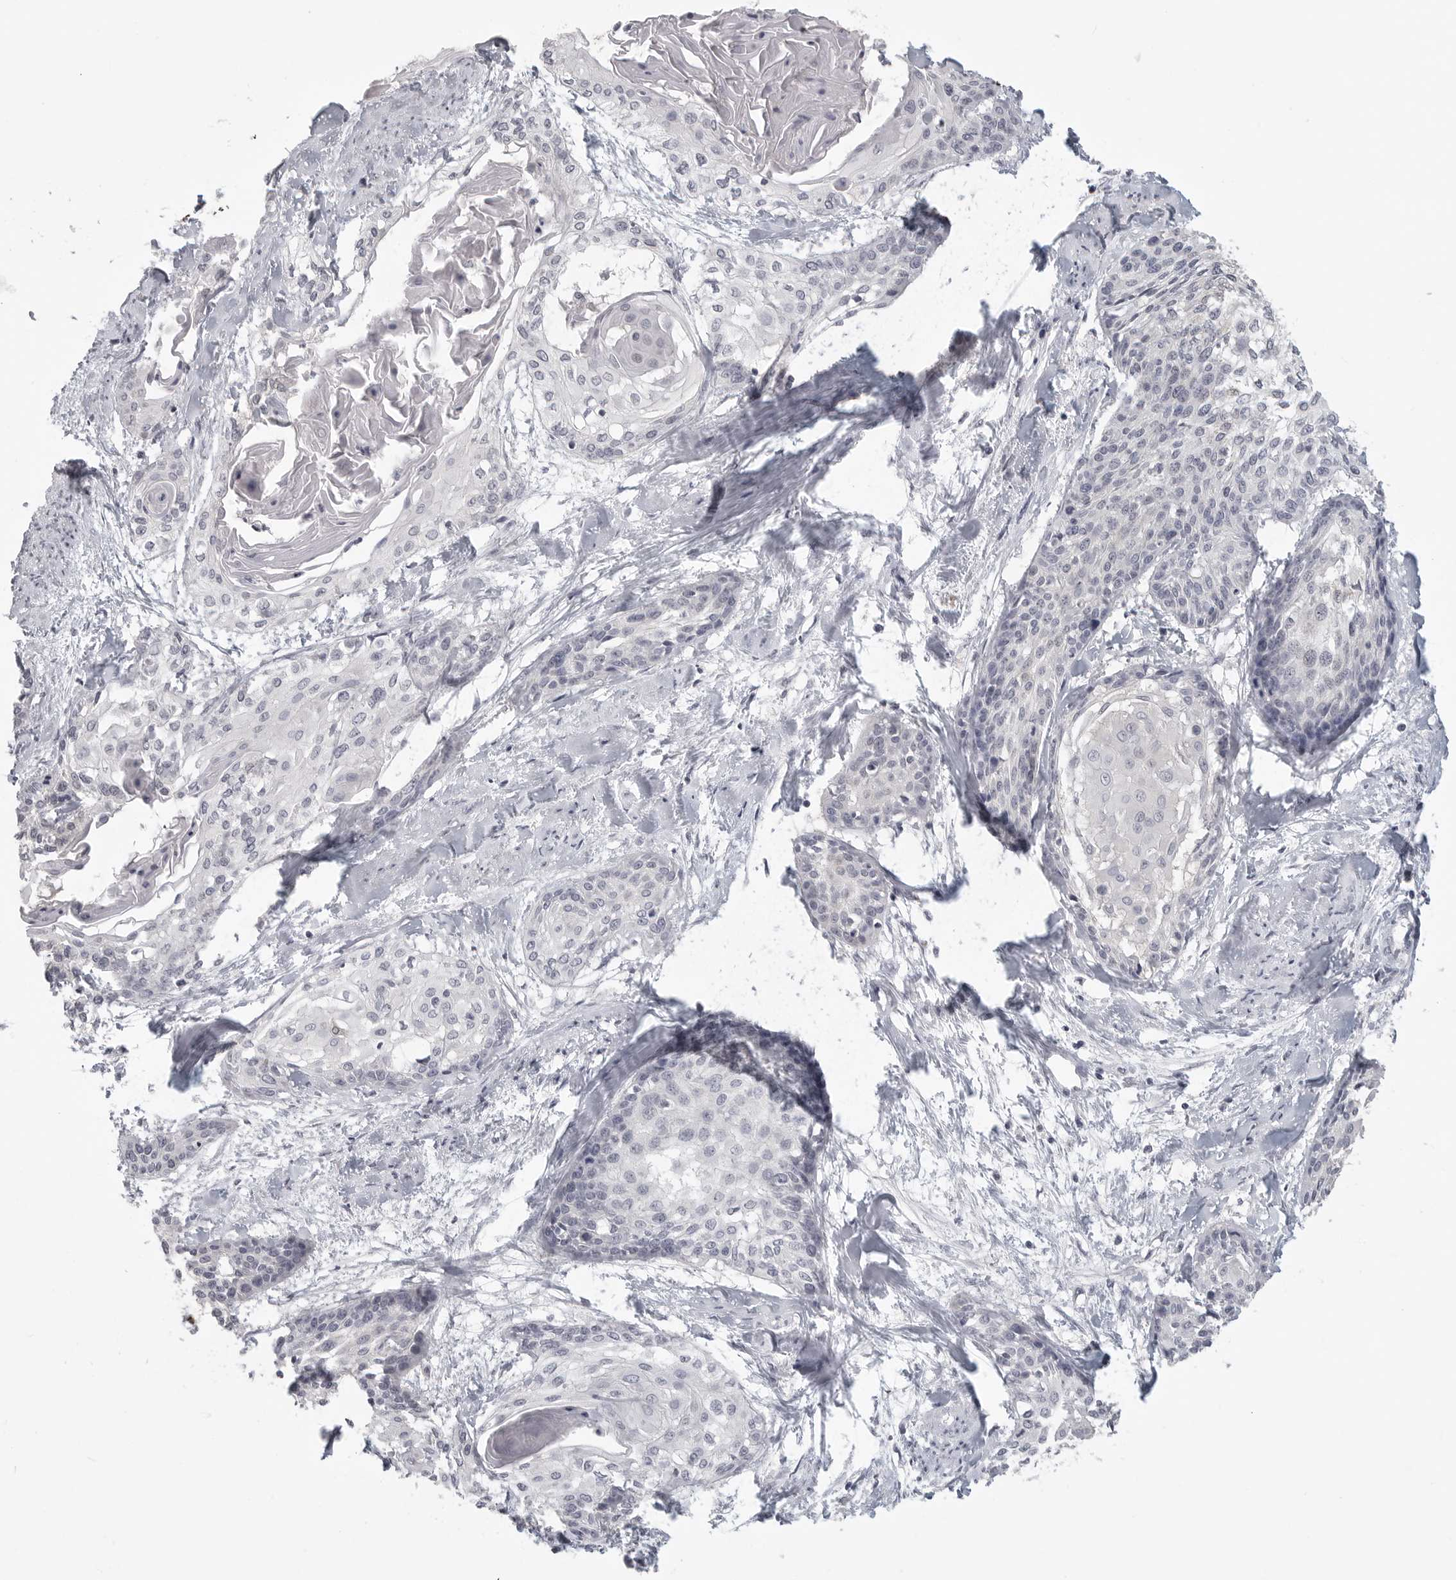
{"staining": {"intensity": "negative", "quantity": "none", "location": "none"}, "tissue": "cervical cancer", "cell_type": "Tumor cells", "image_type": "cancer", "snomed": [{"axis": "morphology", "description": "Squamous cell carcinoma, NOS"}, {"axis": "topography", "description": "Cervix"}], "caption": "Protein analysis of squamous cell carcinoma (cervical) displays no significant staining in tumor cells.", "gene": "HMGCS2", "patient": {"sex": "female", "age": 57}}